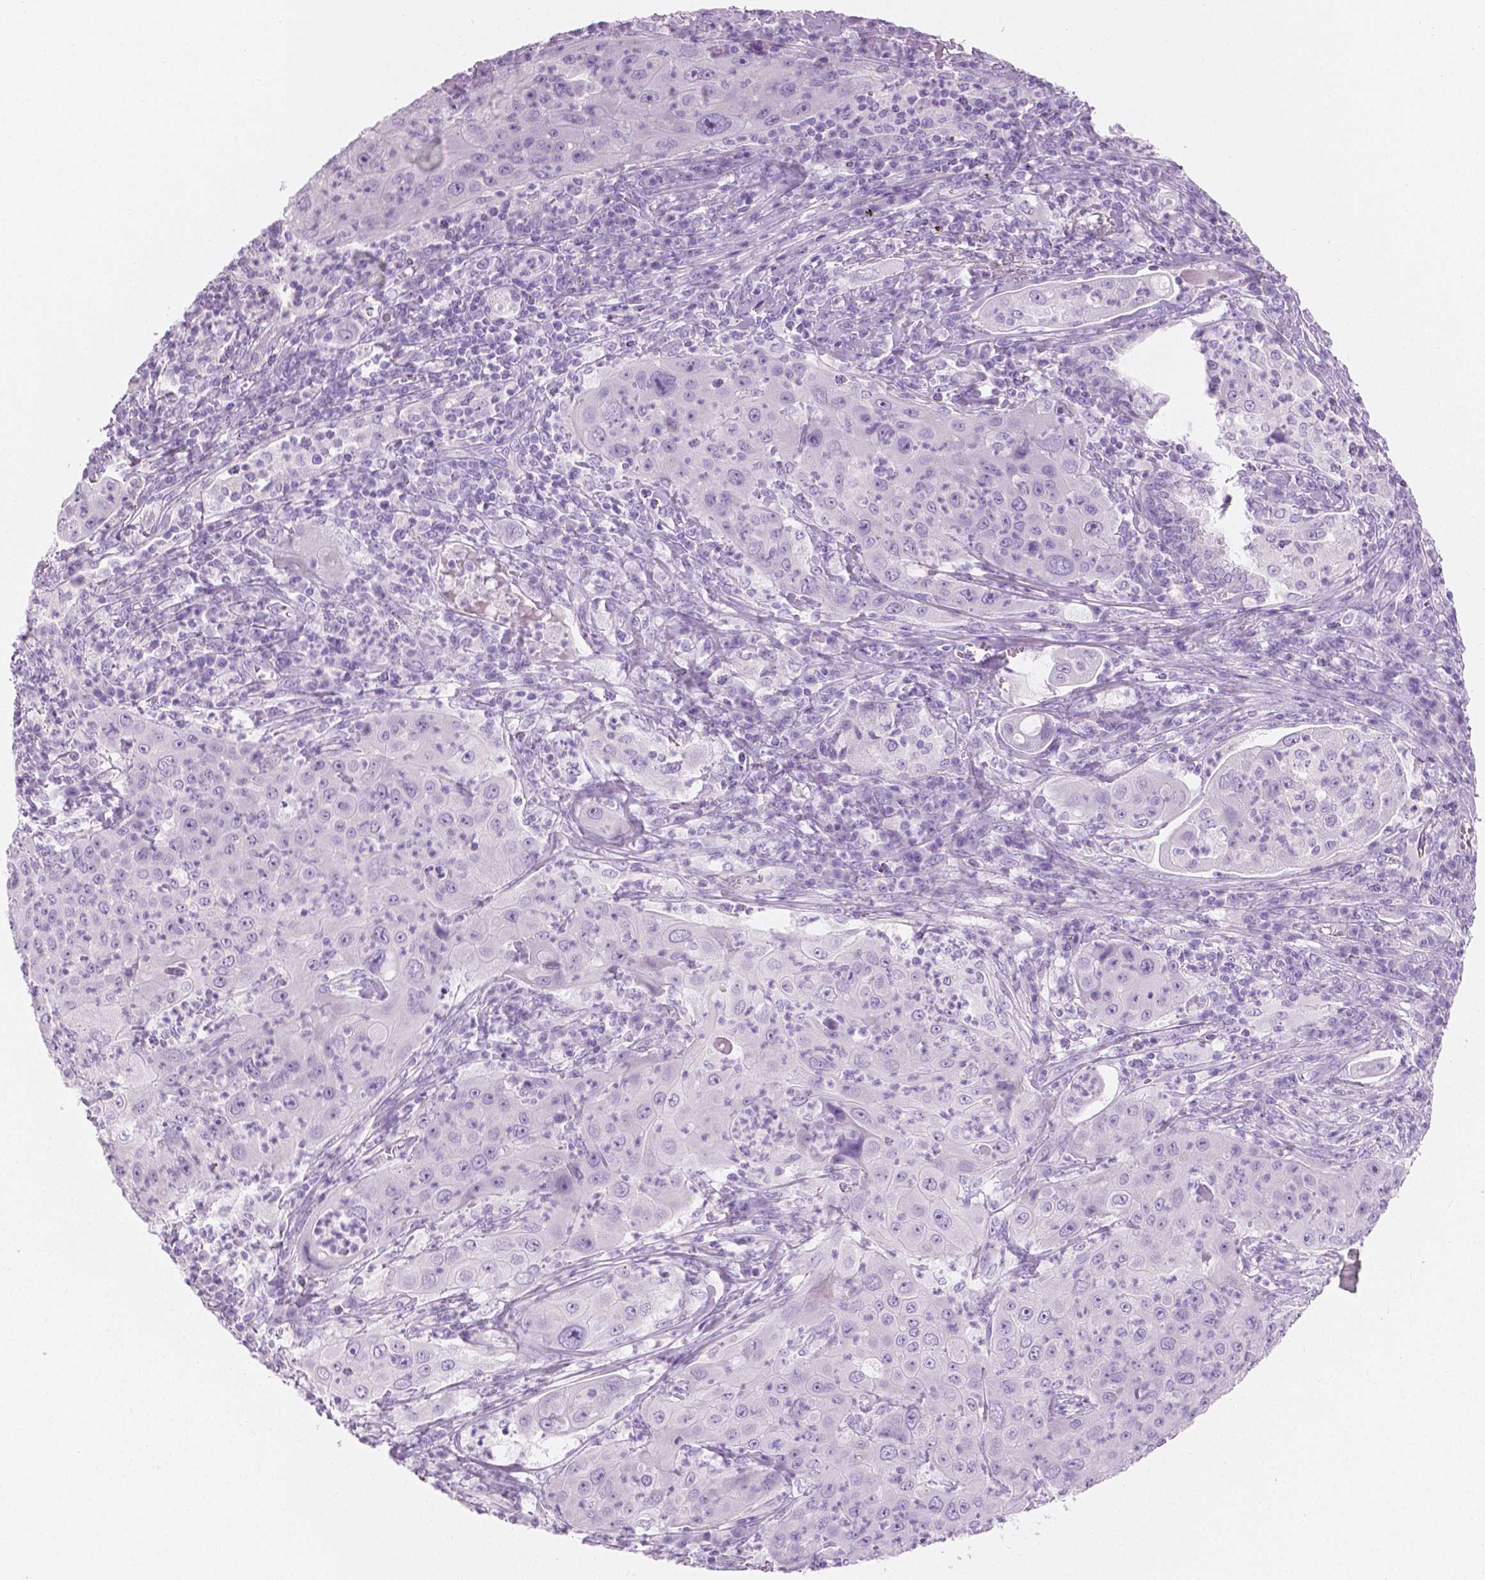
{"staining": {"intensity": "negative", "quantity": "none", "location": "none"}, "tissue": "lung cancer", "cell_type": "Tumor cells", "image_type": "cancer", "snomed": [{"axis": "morphology", "description": "Squamous cell carcinoma, NOS"}, {"axis": "topography", "description": "Lung"}], "caption": "Tumor cells are negative for brown protein staining in lung cancer. Brightfield microscopy of IHC stained with DAB (3,3'-diaminobenzidine) (brown) and hematoxylin (blue), captured at high magnification.", "gene": "PLIN4", "patient": {"sex": "female", "age": 59}}